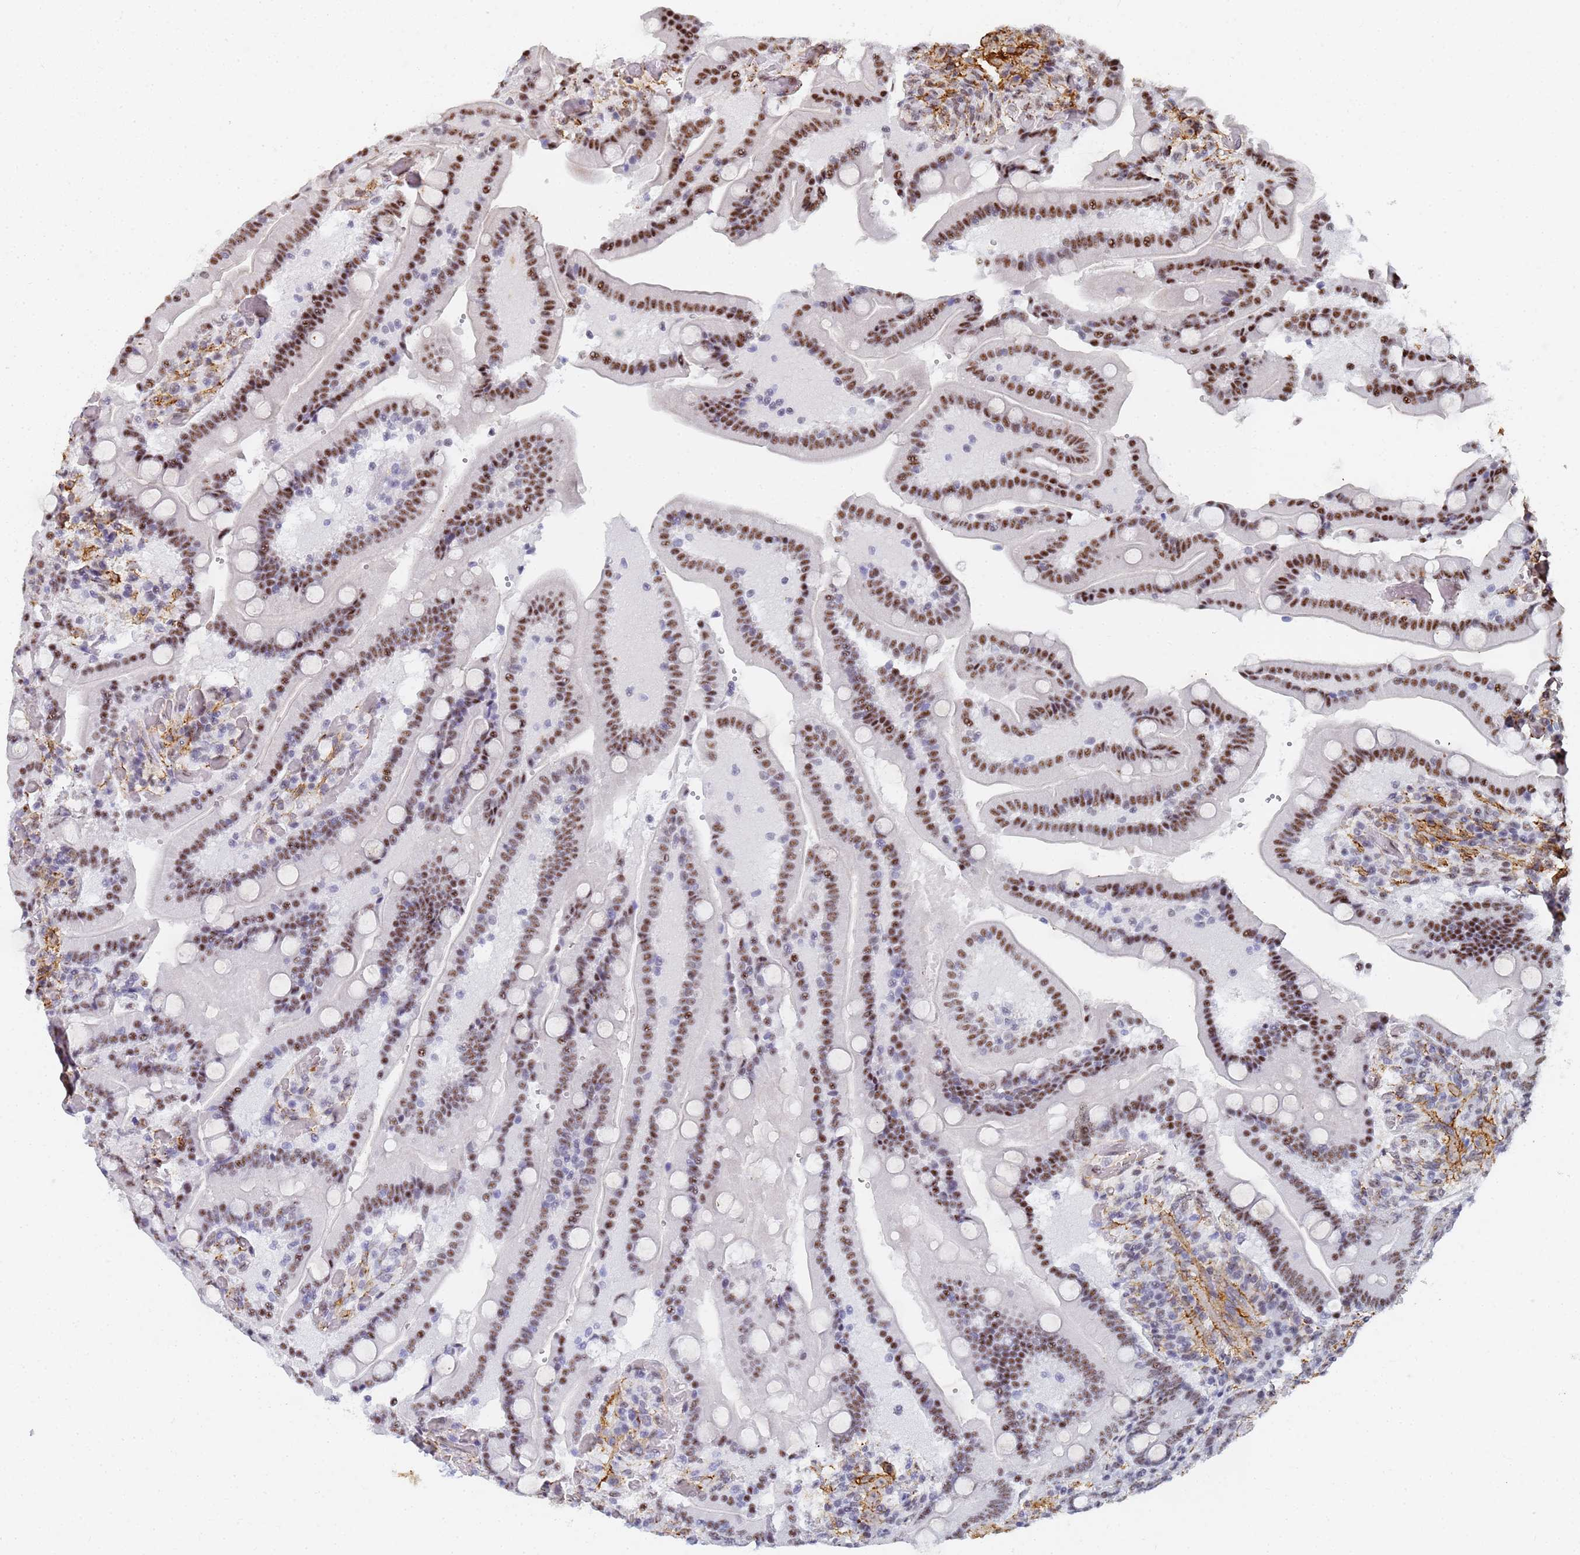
{"staining": {"intensity": "strong", "quantity": "25%-75%", "location": "nuclear"}, "tissue": "duodenum", "cell_type": "Glandular cells", "image_type": "normal", "snomed": [{"axis": "morphology", "description": "Normal tissue, NOS"}, {"axis": "topography", "description": "Duodenum"}], "caption": "There is high levels of strong nuclear expression in glandular cells of benign duodenum, as demonstrated by immunohistochemical staining (brown color).", "gene": "PRRT4", "patient": {"sex": "female", "age": 62}}